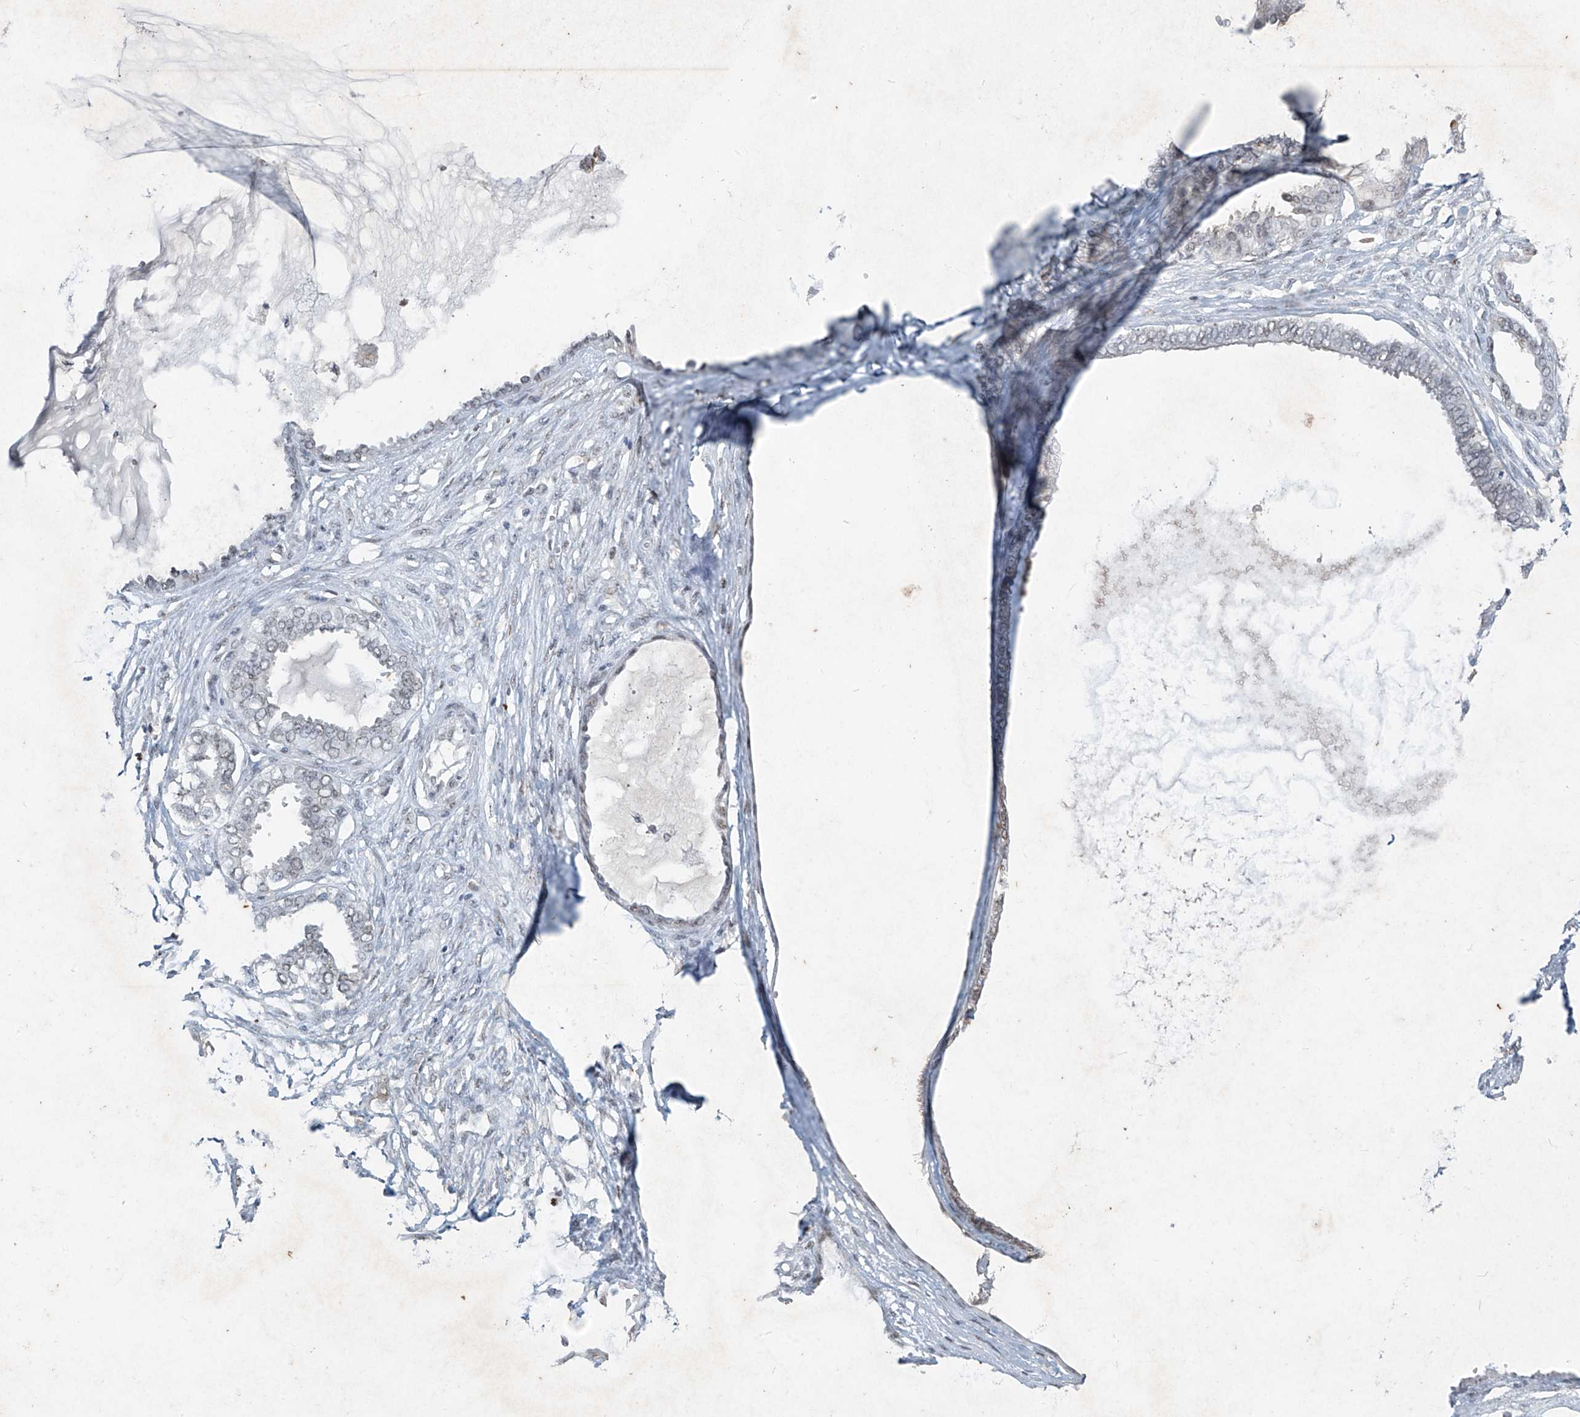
{"staining": {"intensity": "negative", "quantity": "none", "location": "none"}, "tissue": "ovarian cancer", "cell_type": "Tumor cells", "image_type": "cancer", "snomed": [{"axis": "morphology", "description": "Carcinoma, NOS"}, {"axis": "morphology", "description": "Carcinoma, endometroid"}, {"axis": "topography", "description": "Ovary"}], "caption": "This histopathology image is of ovarian cancer (carcinoma) stained with IHC to label a protein in brown with the nuclei are counter-stained blue. There is no staining in tumor cells. Nuclei are stained in blue.", "gene": "TFEC", "patient": {"sex": "female", "age": 50}}